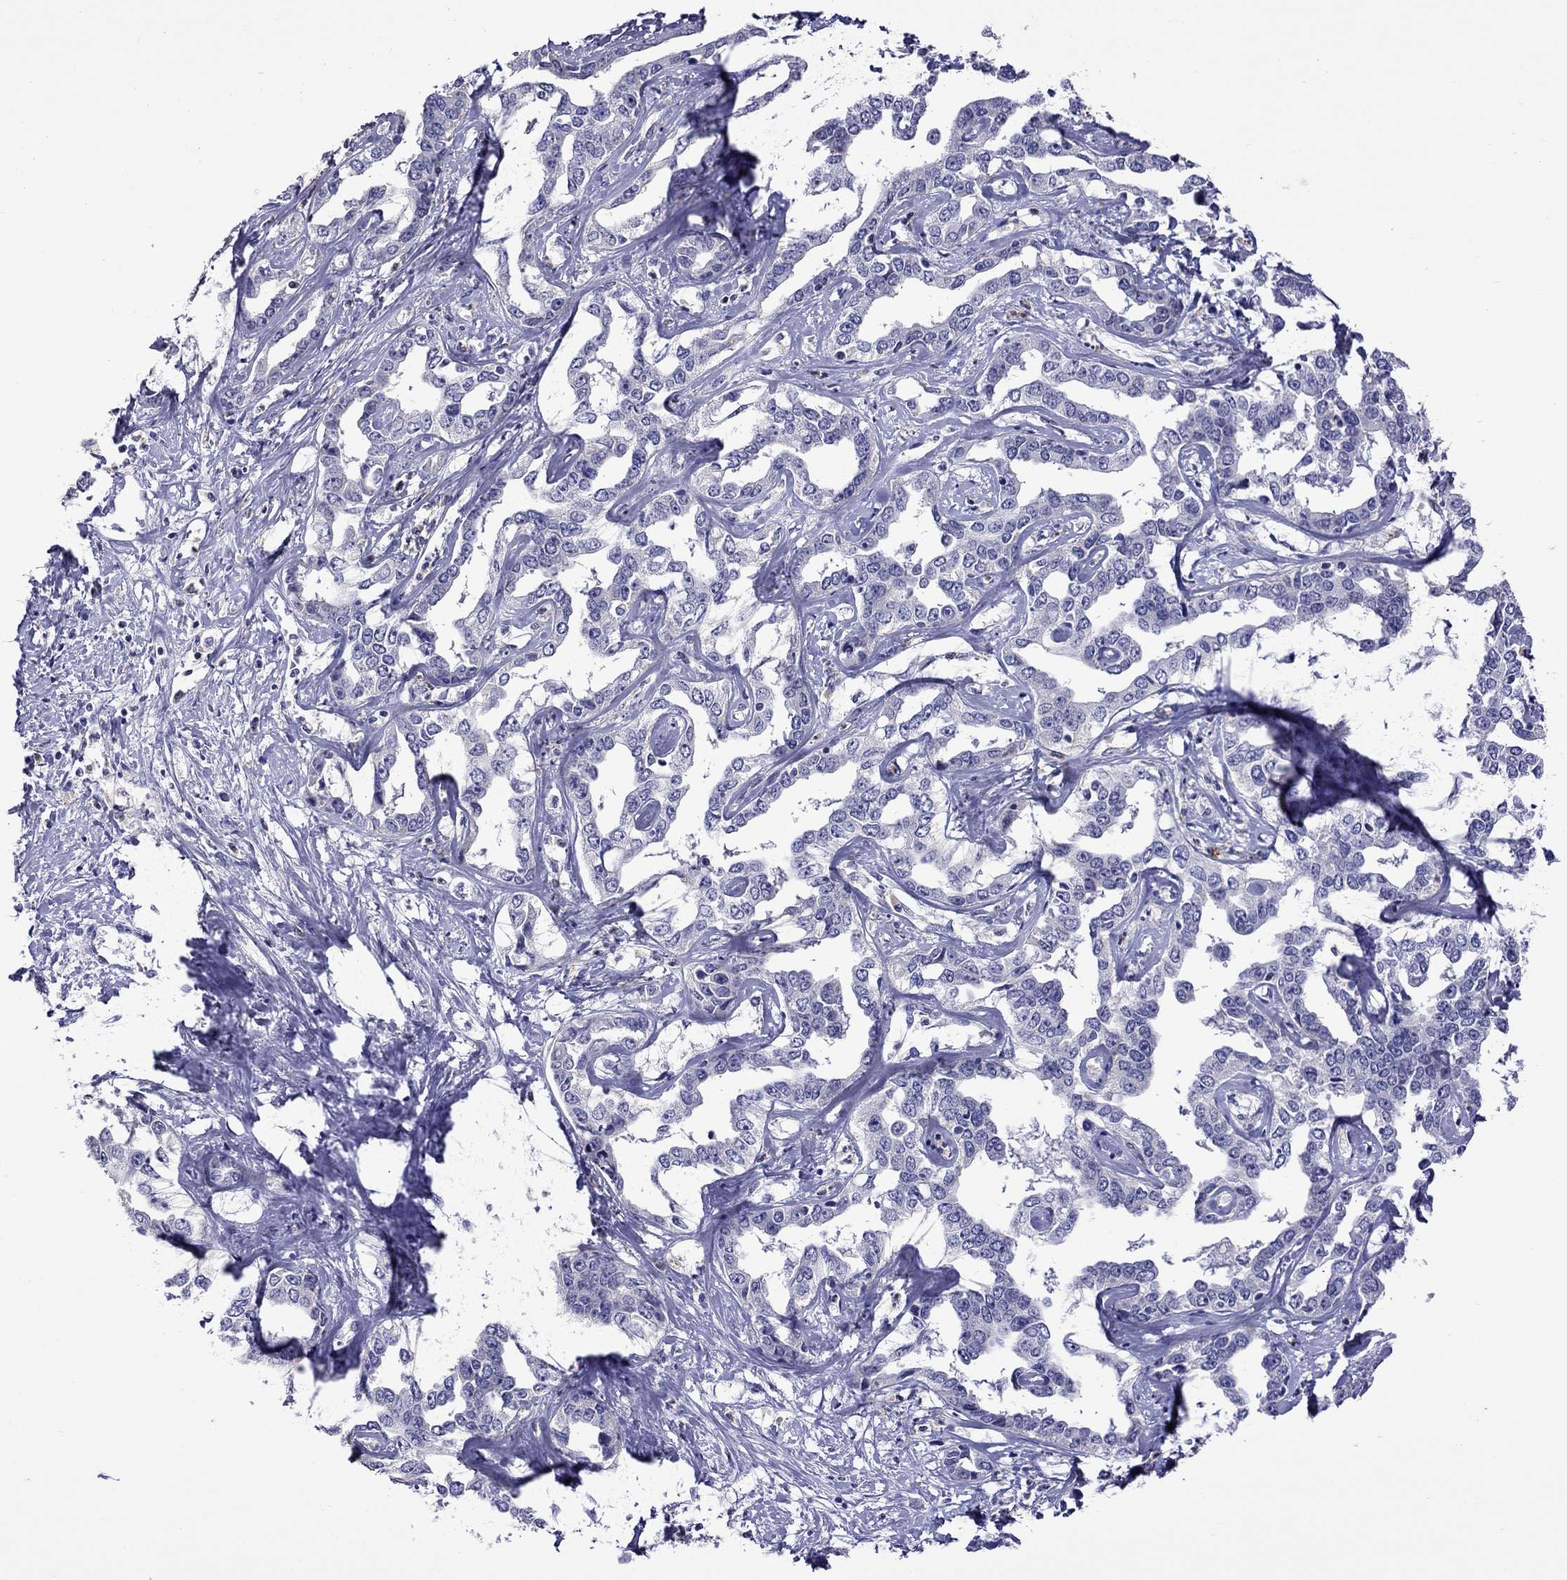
{"staining": {"intensity": "negative", "quantity": "none", "location": "none"}, "tissue": "liver cancer", "cell_type": "Tumor cells", "image_type": "cancer", "snomed": [{"axis": "morphology", "description": "Cholangiocarcinoma"}, {"axis": "topography", "description": "Liver"}], "caption": "There is no significant positivity in tumor cells of liver cholangiocarcinoma.", "gene": "STAR", "patient": {"sex": "male", "age": 59}}